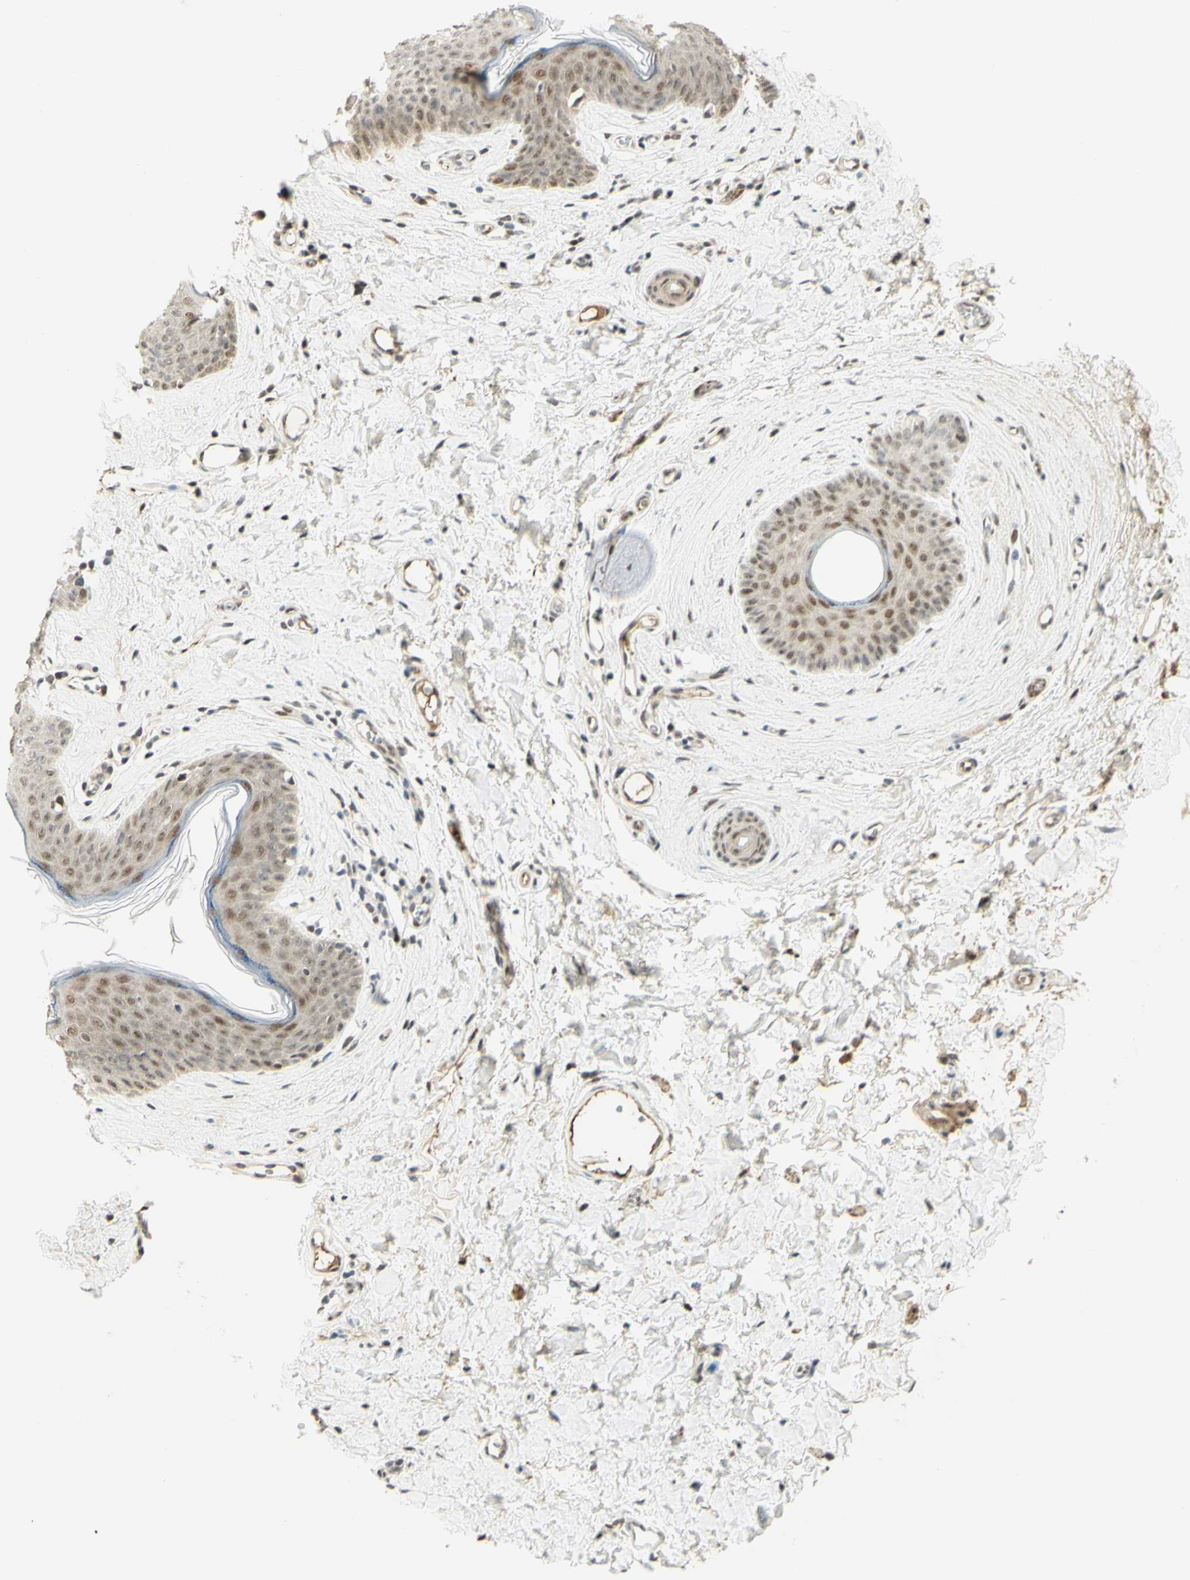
{"staining": {"intensity": "moderate", "quantity": ">75%", "location": "nuclear"}, "tissue": "skin", "cell_type": "Epidermal cells", "image_type": "normal", "snomed": [{"axis": "morphology", "description": "Normal tissue, NOS"}, {"axis": "morphology", "description": "Inflammation, NOS"}, {"axis": "topography", "description": "Vulva"}], "caption": "Skin stained with DAB (3,3'-diaminobenzidine) immunohistochemistry shows medium levels of moderate nuclear staining in about >75% of epidermal cells. The staining was performed using DAB, with brown indicating positive protein expression. Nuclei are stained blue with hematoxylin.", "gene": "DDX1", "patient": {"sex": "female", "age": 84}}